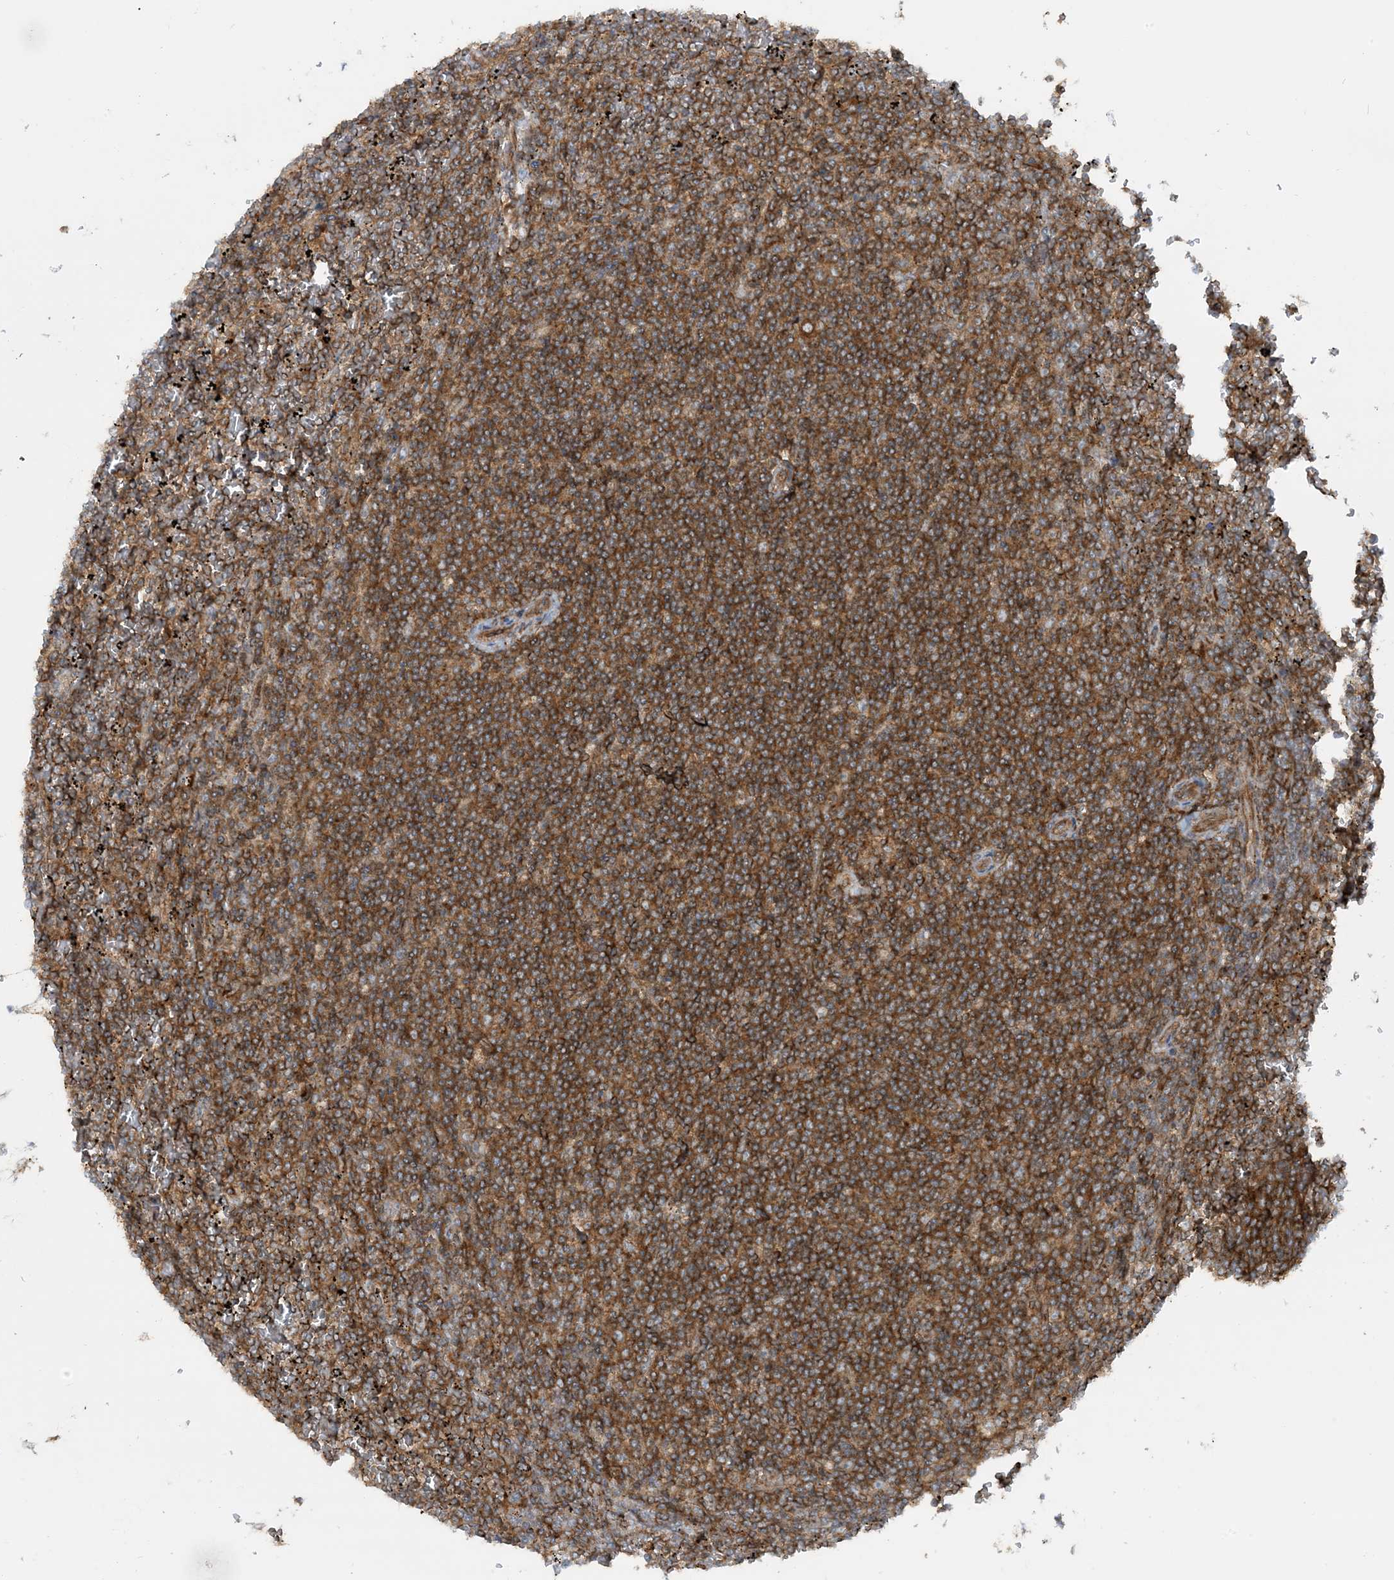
{"staining": {"intensity": "moderate", "quantity": ">75%", "location": "cytoplasmic/membranous"}, "tissue": "lymphoma", "cell_type": "Tumor cells", "image_type": "cancer", "snomed": [{"axis": "morphology", "description": "Malignant lymphoma, non-Hodgkin's type, Low grade"}, {"axis": "topography", "description": "Spleen"}], "caption": "Immunohistochemical staining of lymphoma demonstrates medium levels of moderate cytoplasmic/membranous staining in about >75% of tumor cells. (IHC, brightfield microscopy, high magnification).", "gene": "STAM2", "patient": {"sex": "female", "age": 19}}